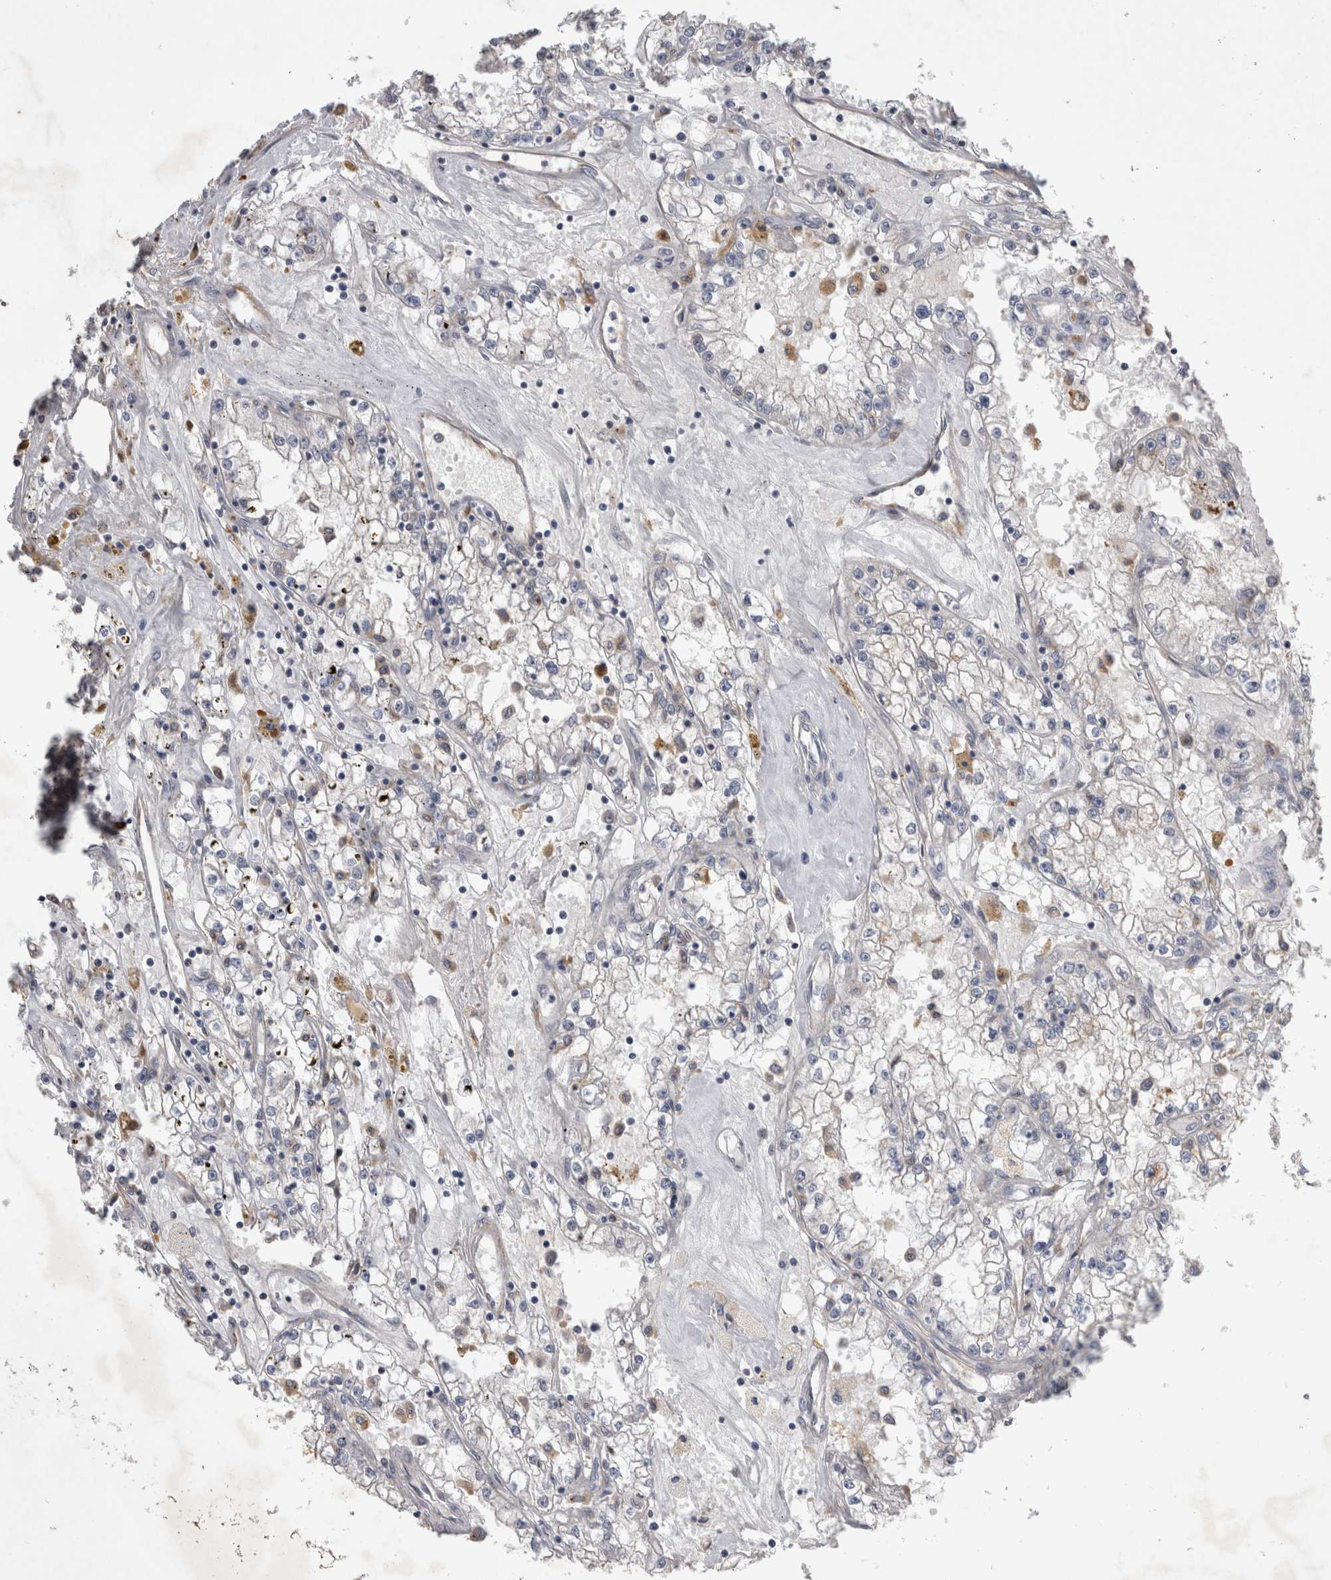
{"staining": {"intensity": "negative", "quantity": "none", "location": "none"}, "tissue": "renal cancer", "cell_type": "Tumor cells", "image_type": "cancer", "snomed": [{"axis": "morphology", "description": "Adenocarcinoma, NOS"}, {"axis": "topography", "description": "Kidney"}], "caption": "IHC micrograph of renal adenocarcinoma stained for a protein (brown), which reveals no staining in tumor cells.", "gene": "STRADB", "patient": {"sex": "male", "age": 56}}